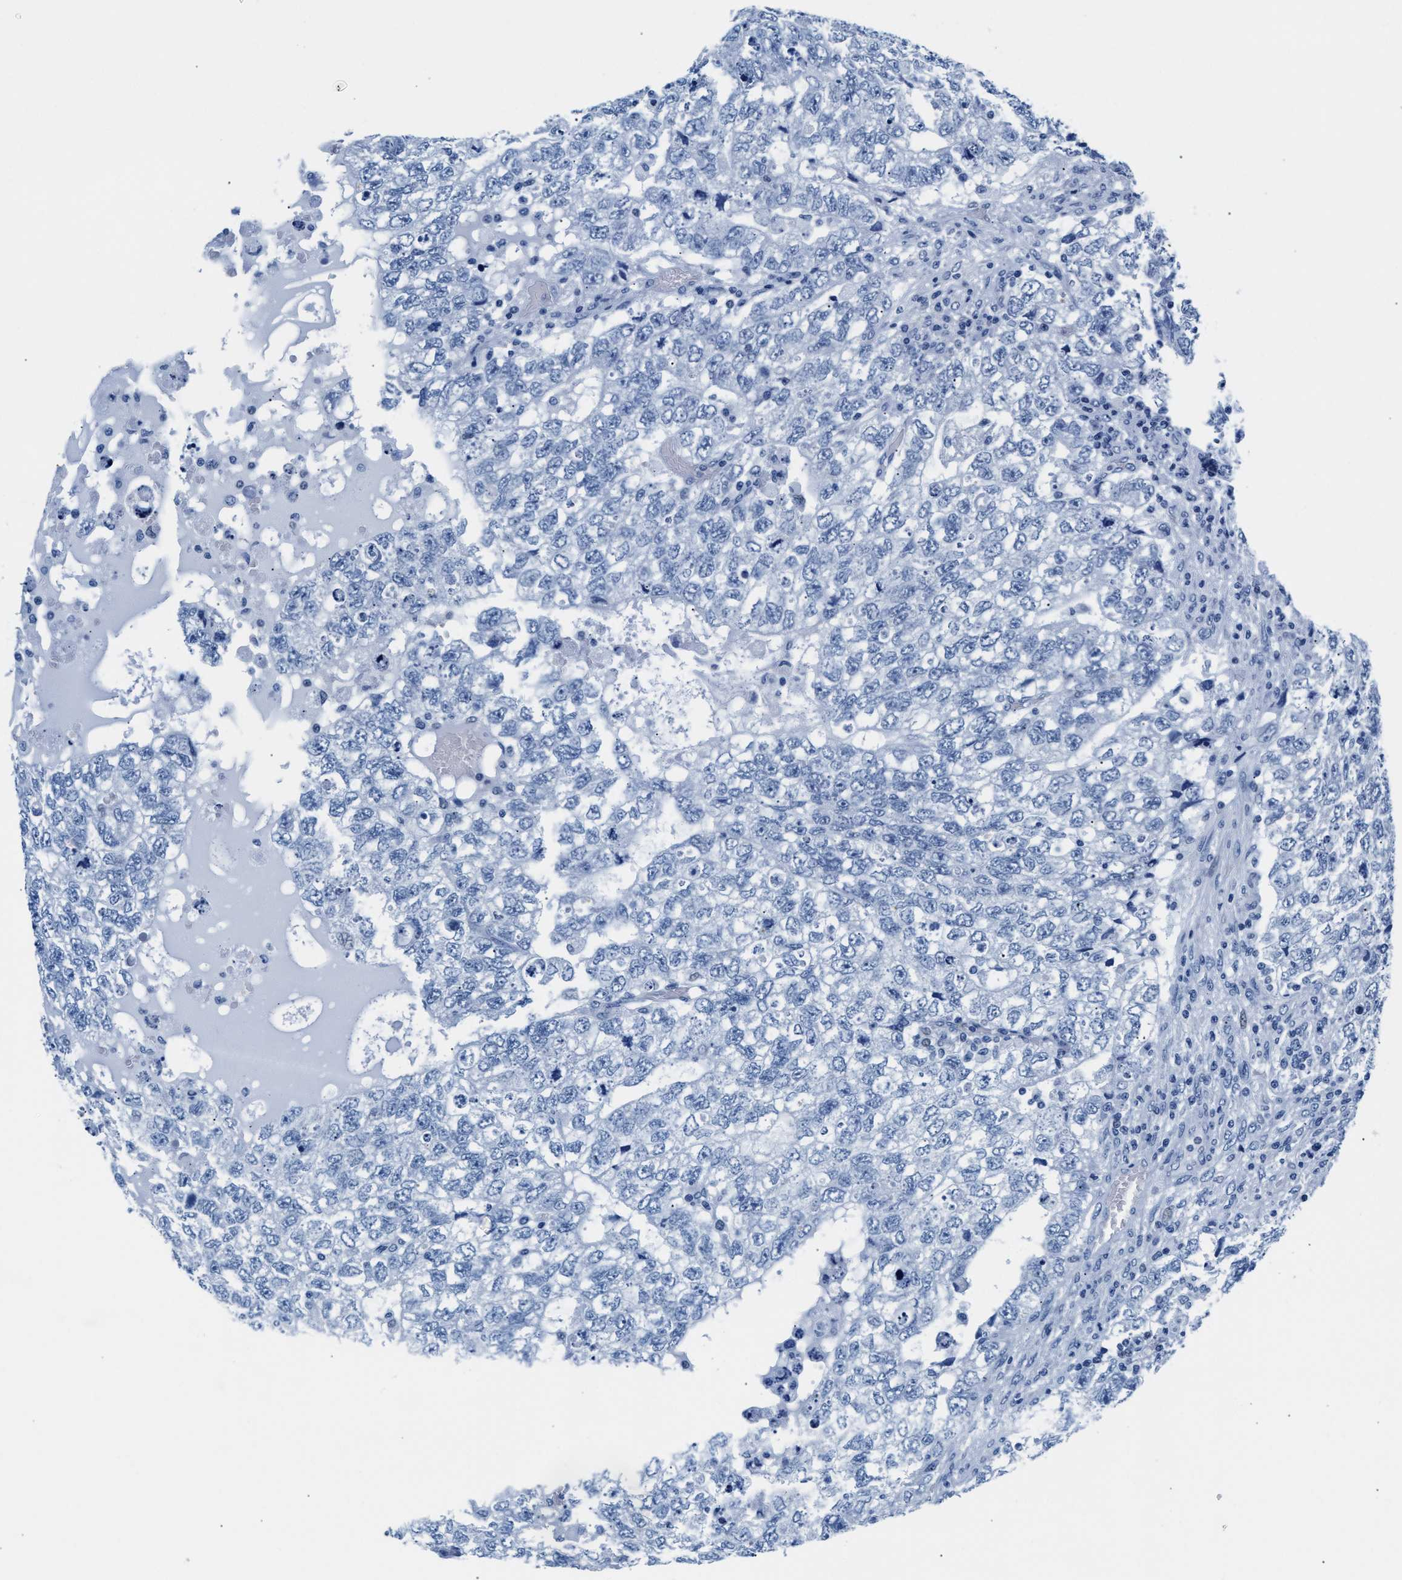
{"staining": {"intensity": "negative", "quantity": "none", "location": "none"}, "tissue": "testis cancer", "cell_type": "Tumor cells", "image_type": "cancer", "snomed": [{"axis": "morphology", "description": "Carcinoma, Embryonal, NOS"}, {"axis": "topography", "description": "Testis"}], "caption": "Immunohistochemistry image of neoplastic tissue: testis cancer (embryonal carcinoma) stained with DAB (3,3'-diaminobenzidine) demonstrates no significant protein staining in tumor cells.", "gene": "MMP8", "patient": {"sex": "male", "age": 36}}